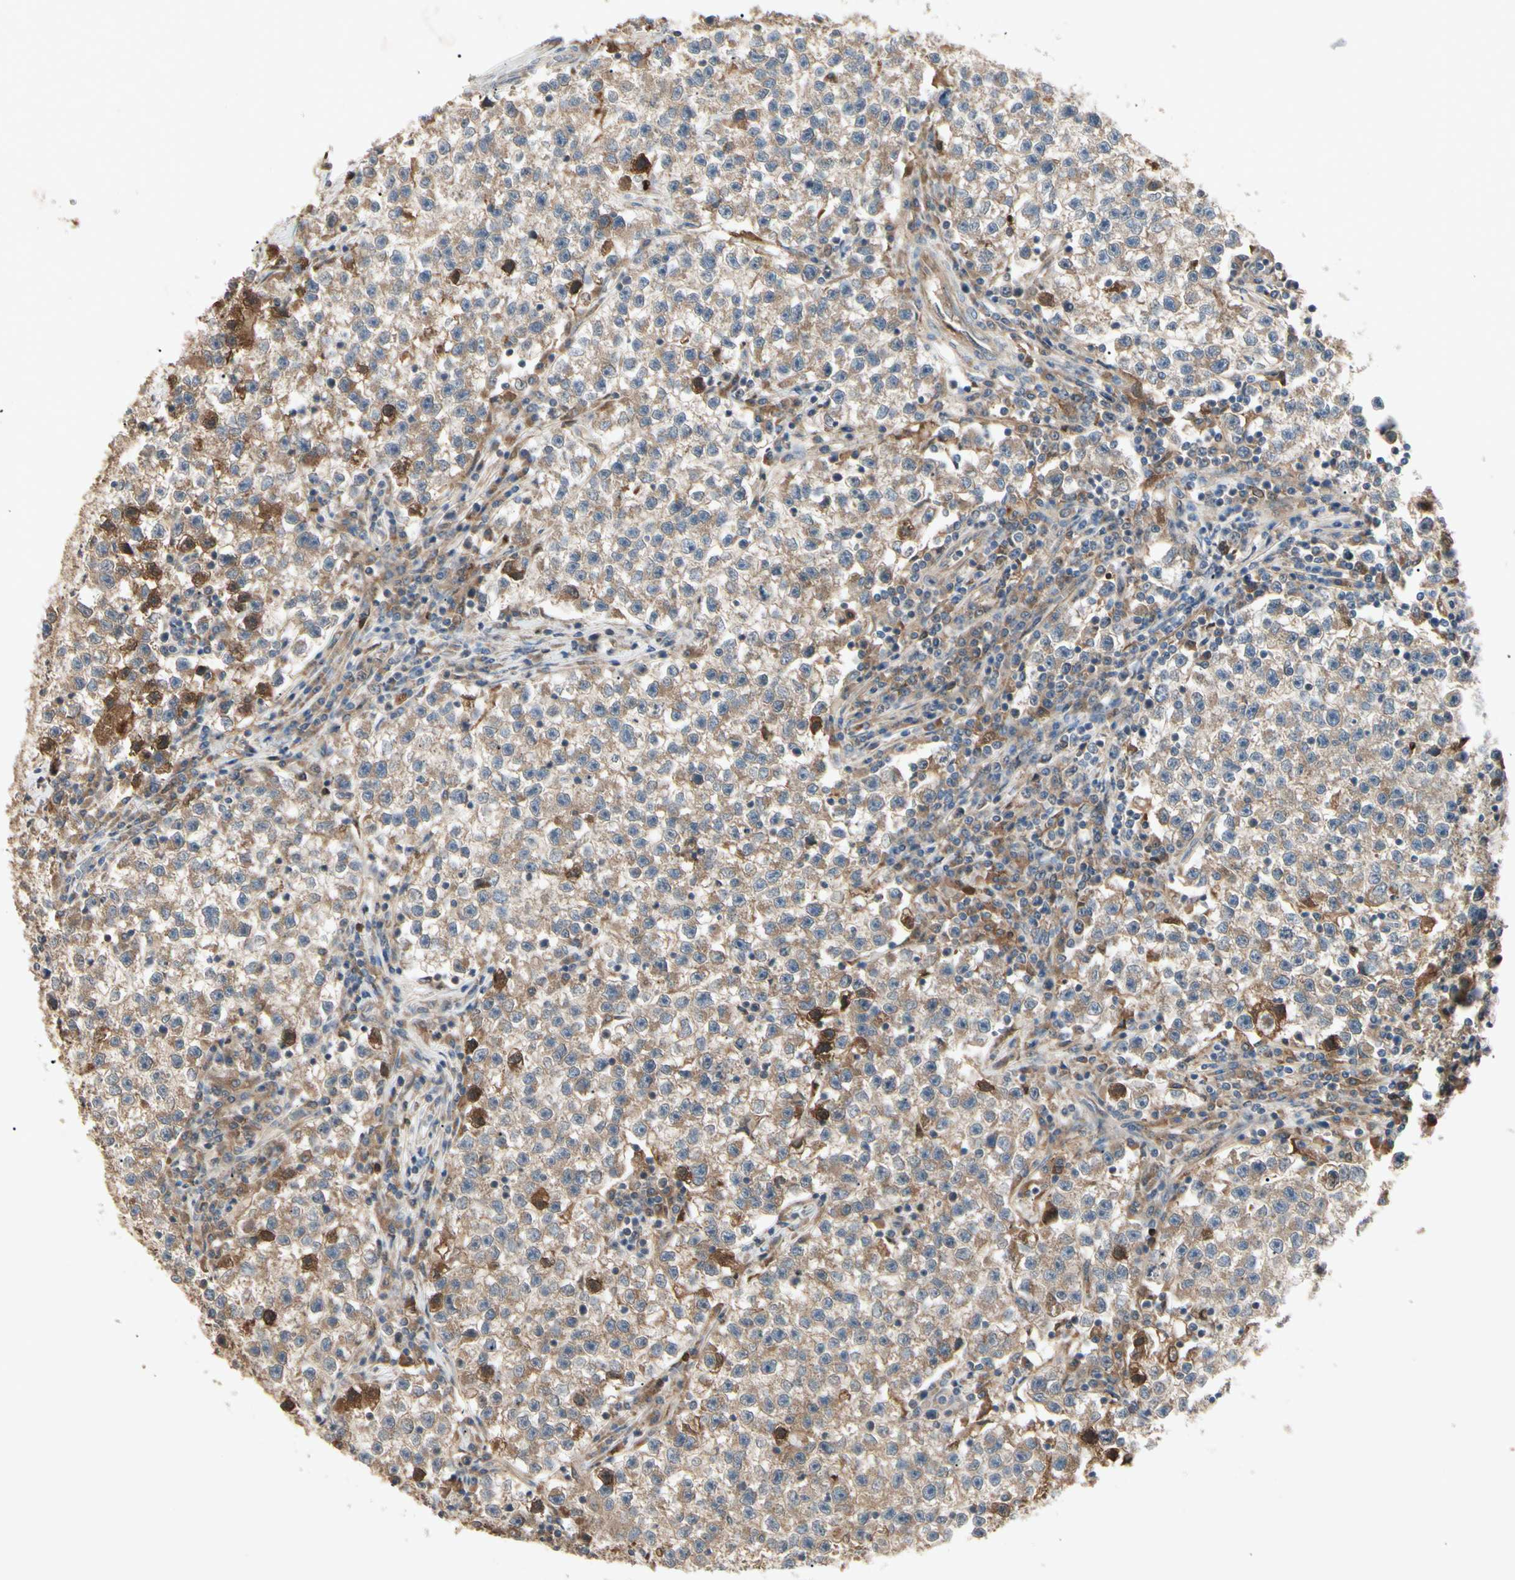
{"staining": {"intensity": "moderate", "quantity": ">75%", "location": "cytoplasmic/membranous"}, "tissue": "testis cancer", "cell_type": "Tumor cells", "image_type": "cancer", "snomed": [{"axis": "morphology", "description": "Seminoma, NOS"}, {"axis": "topography", "description": "Testis"}], "caption": "This photomicrograph displays seminoma (testis) stained with immunohistochemistry to label a protein in brown. The cytoplasmic/membranous of tumor cells show moderate positivity for the protein. Nuclei are counter-stained blue.", "gene": "RNF14", "patient": {"sex": "male", "age": 22}}